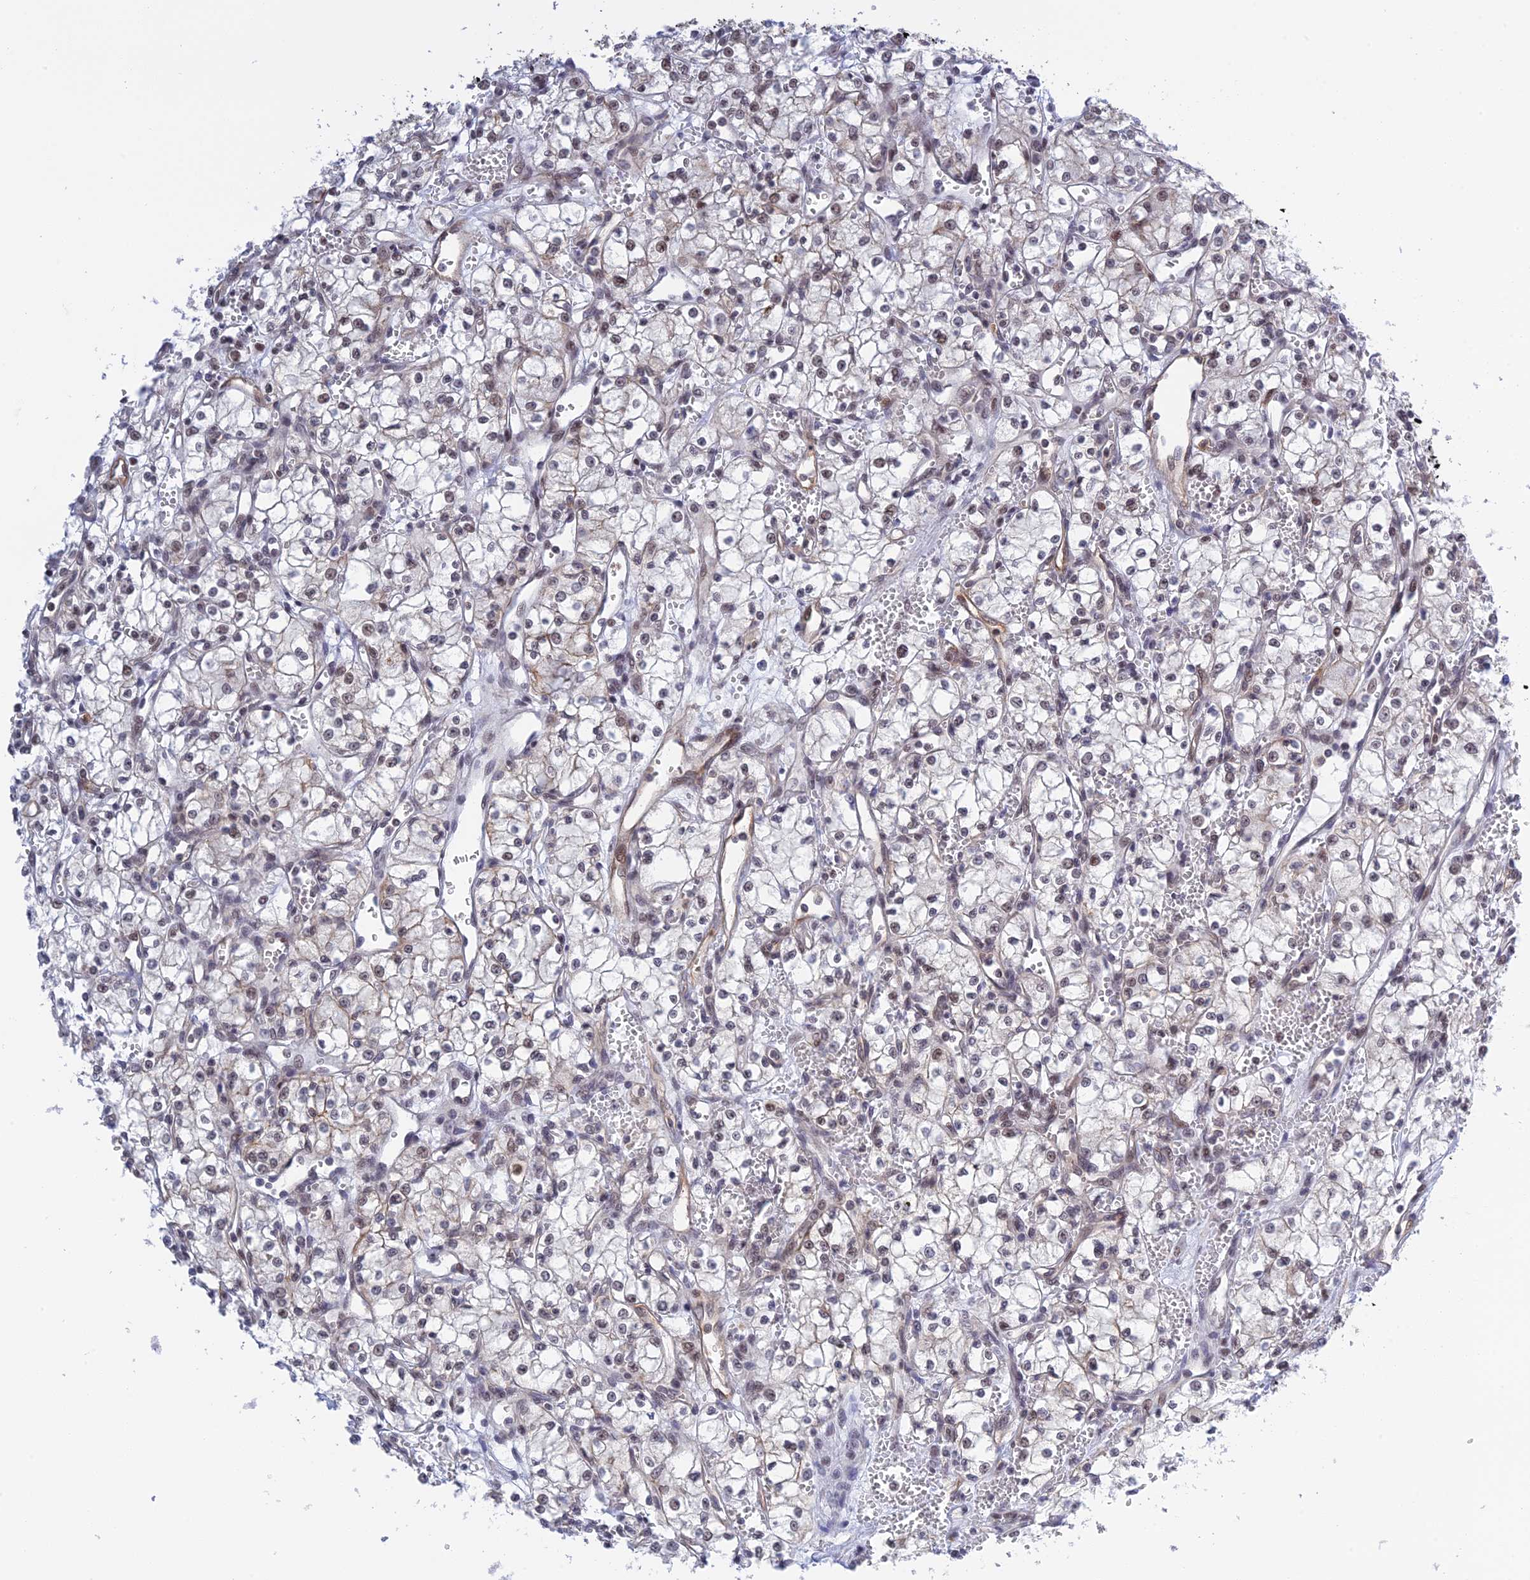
{"staining": {"intensity": "weak", "quantity": "<25%", "location": "nuclear"}, "tissue": "renal cancer", "cell_type": "Tumor cells", "image_type": "cancer", "snomed": [{"axis": "morphology", "description": "Adenocarcinoma, NOS"}, {"axis": "topography", "description": "Kidney"}], "caption": "Immunohistochemistry micrograph of neoplastic tissue: renal adenocarcinoma stained with DAB exhibits no significant protein expression in tumor cells.", "gene": "TCEA1", "patient": {"sex": "male", "age": 59}}